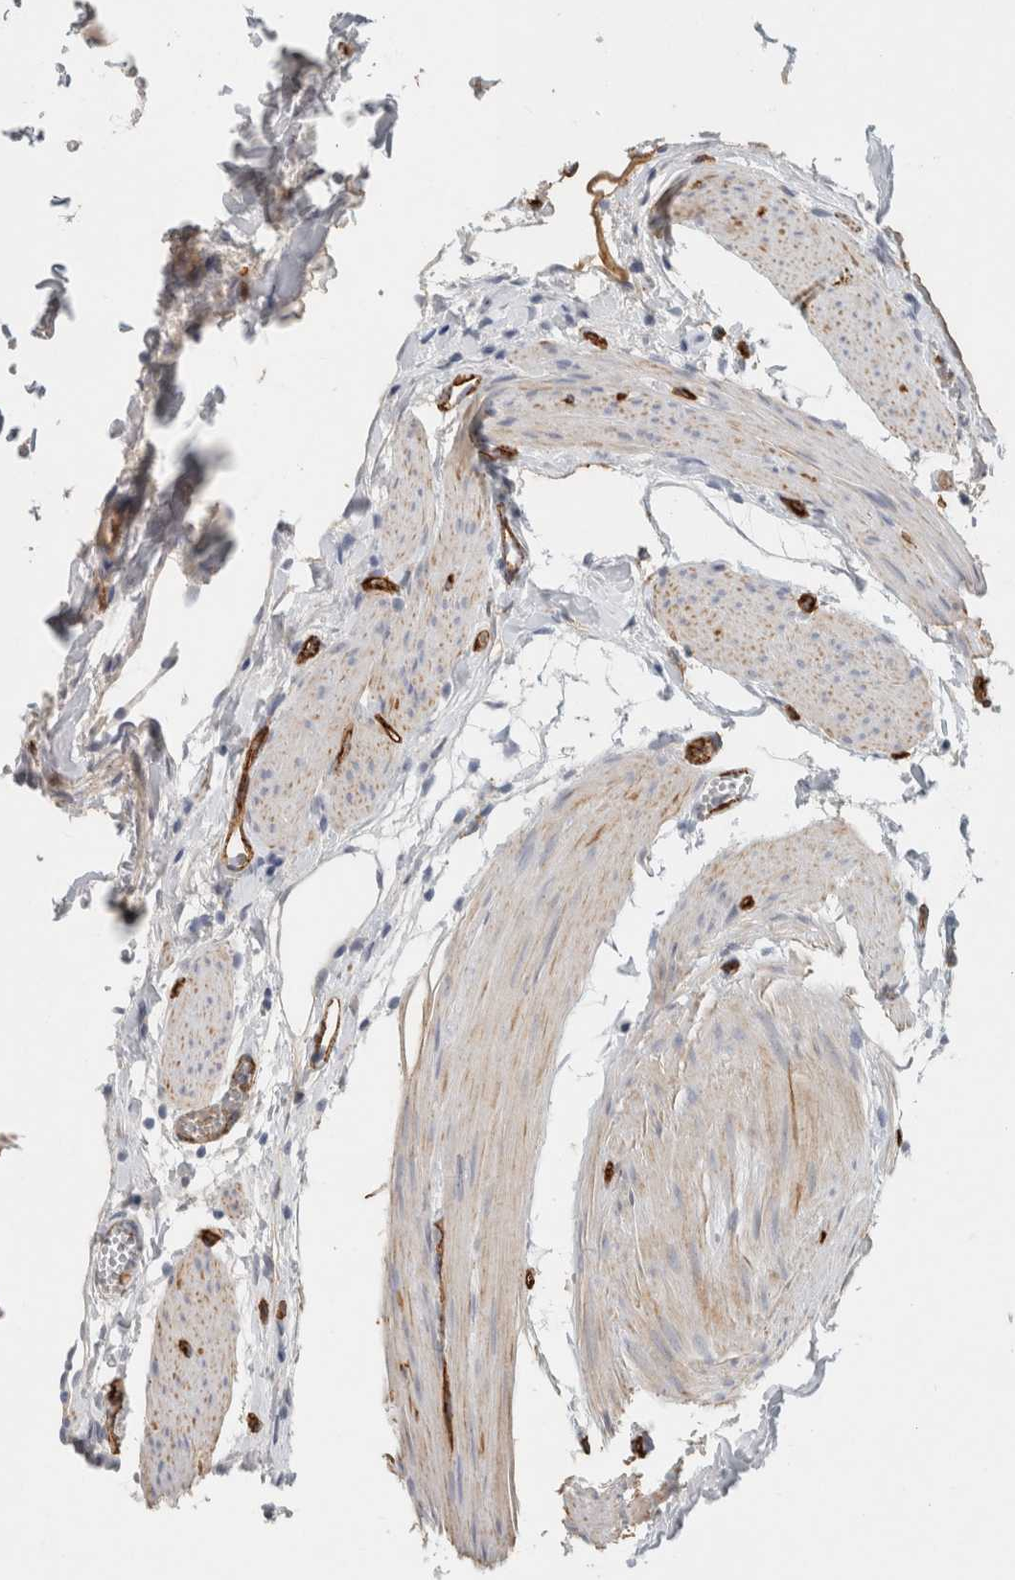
{"staining": {"intensity": "negative", "quantity": "none", "location": "none"}, "tissue": "gallbladder", "cell_type": "Glandular cells", "image_type": "normal", "snomed": [{"axis": "morphology", "description": "Normal tissue, NOS"}, {"axis": "topography", "description": "Gallbladder"}], "caption": "The immunohistochemistry (IHC) image has no significant positivity in glandular cells of gallbladder.", "gene": "CD36", "patient": {"sex": "female", "age": 64}}